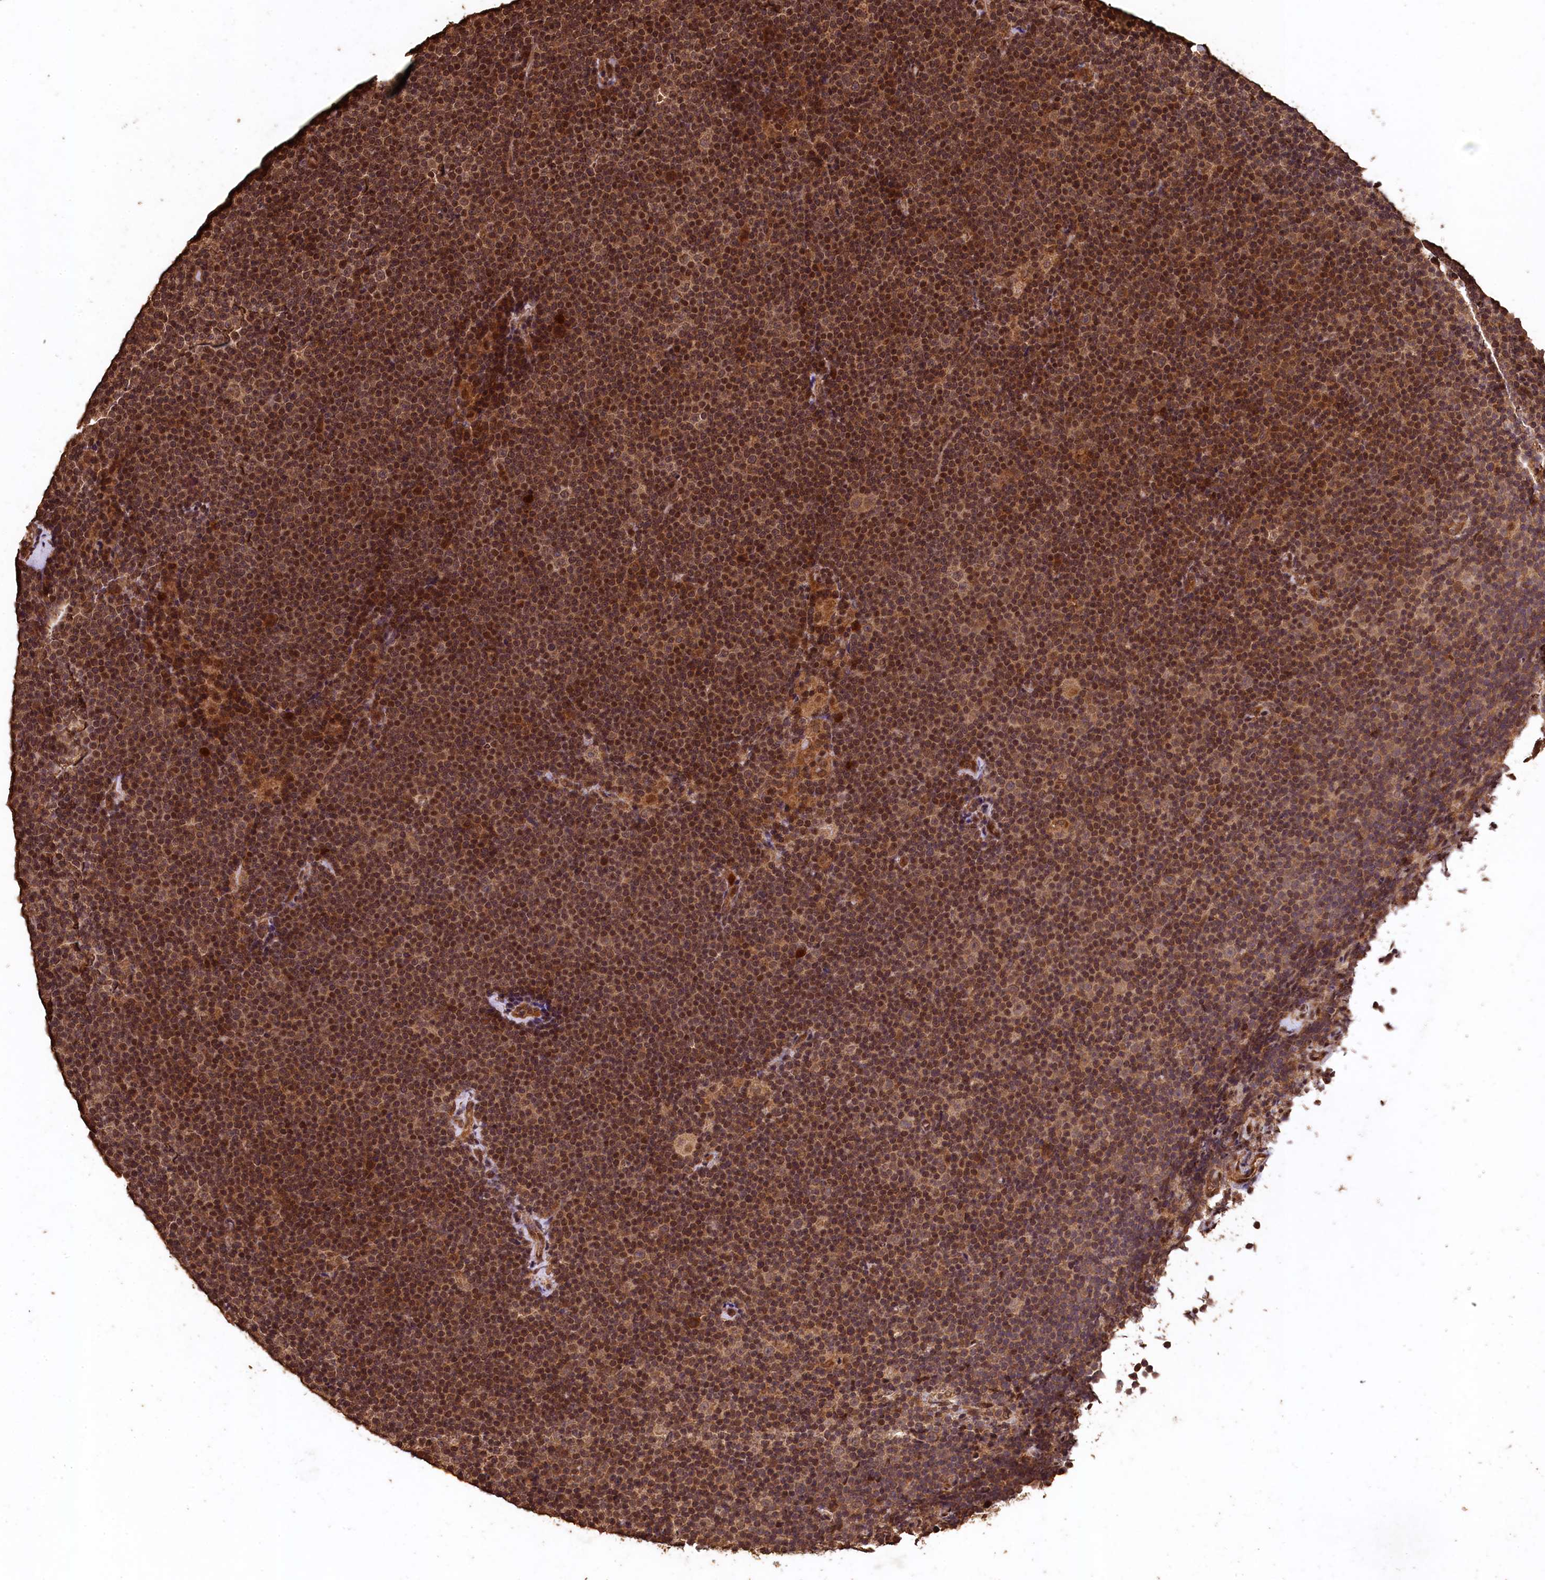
{"staining": {"intensity": "moderate", "quantity": ">75%", "location": "cytoplasmic/membranous,nuclear"}, "tissue": "lymphoma", "cell_type": "Tumor cells", "image_type": "cancer", "snomed": [{"axis": "morphology", "description": "Malignant lymphoma, non-Hodgkin's type, Low grade"}, {"axis": "topography", "description": "Lymph node"}], "caption": "Malignant lymphoma, non-Hodgkin's type (low-grade) stained with a brown dye displays moderate cytoplasmic/membranous and nuclear positive staining in about >75% of tumor cells.", "gene": "CEP57L1", "patient": {"sex": "female", "age": 67}}